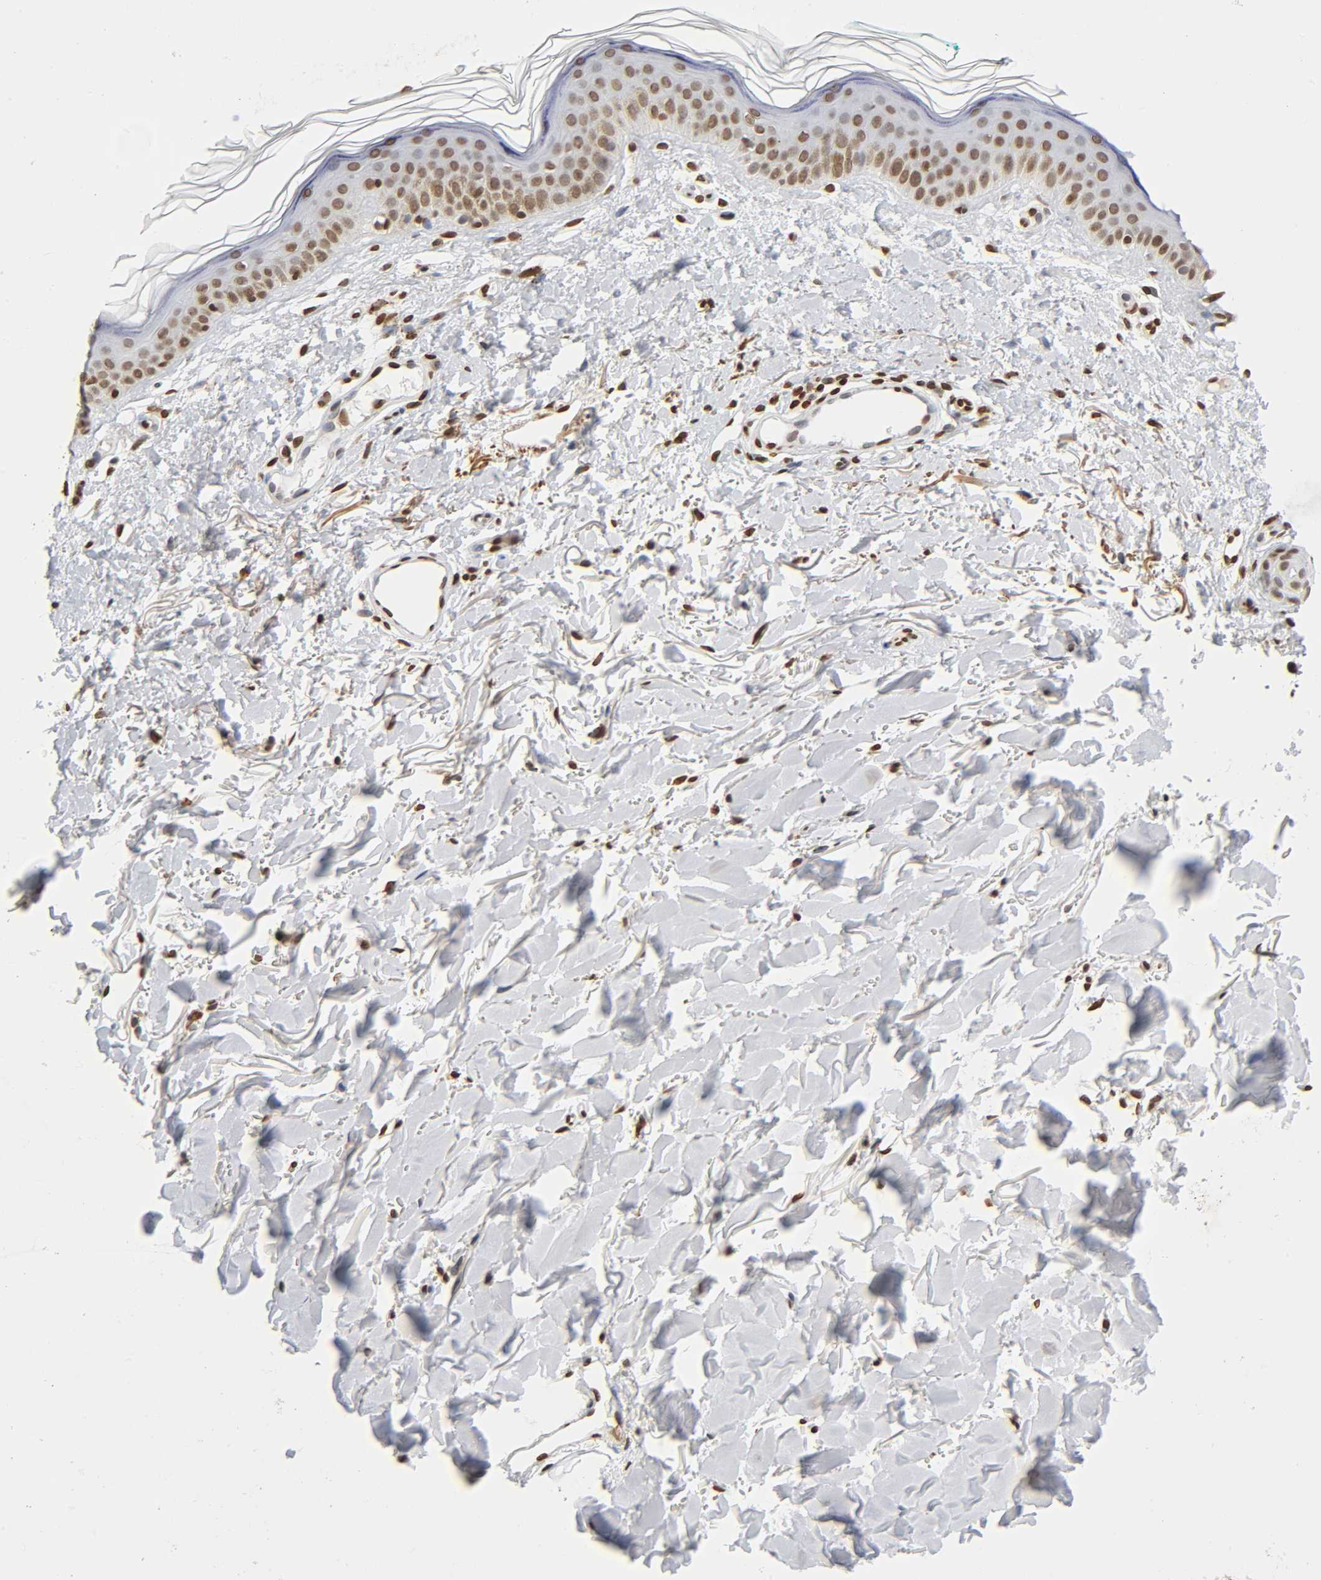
{"staining": {"intensity": "moderate", "quantity": ">75%", "location": "nuclear"}, "tissue": "skin", "cell_type": "Fibroblasts", "image_type": "normal", "snomed": [{"axis": "morphology", "description": "Normal tissue, NOS"}, {"axis": "topography", "description": "Skin"}], "caption": "Fibroblasts show medium levels of moderate nuclear expression in approximately >75% of cells in normal human skin.", "gene": "HOXA6", "patient": {"sex": "male", "age": 71}}